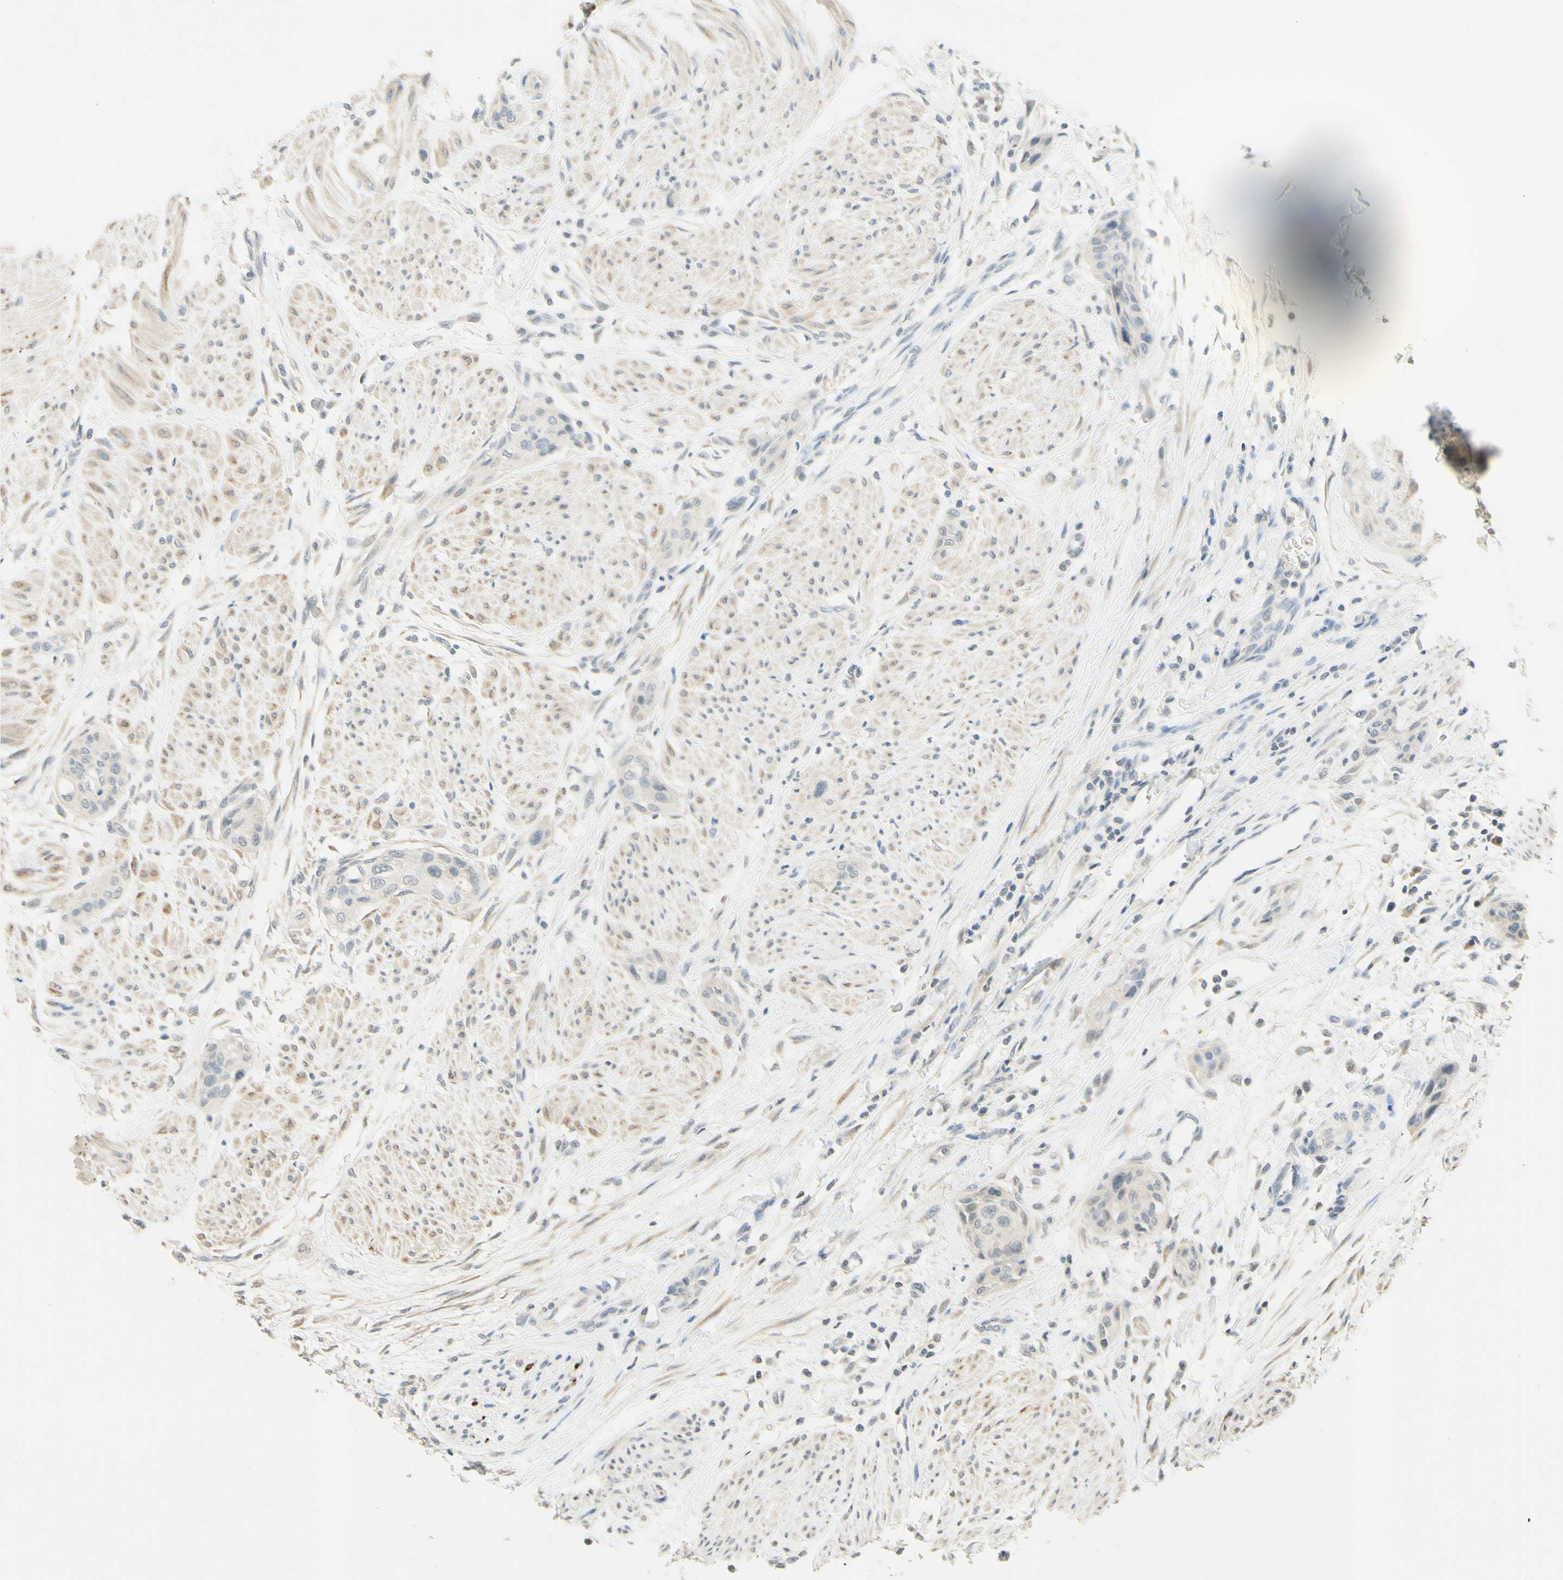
{"staining": {"intensity": "negative", "quantity": "none", "location": "none"}, "tissue": "urothelial cancer", "cell_type": "Tumor cells", "image_type": "cancer", "snomed": [{"axis": "morphology", "description": "Urothelial carcinoma, High grade"}, {"axis": "topography", "description": "Urinary bladder"}], "caption": "Urothelial carcinoma (high-grade) stained for a protein using IHC demonstrates no expression tumor cells.", "gene": "MAG", "patient": {"sex": "male", "age": 35}}